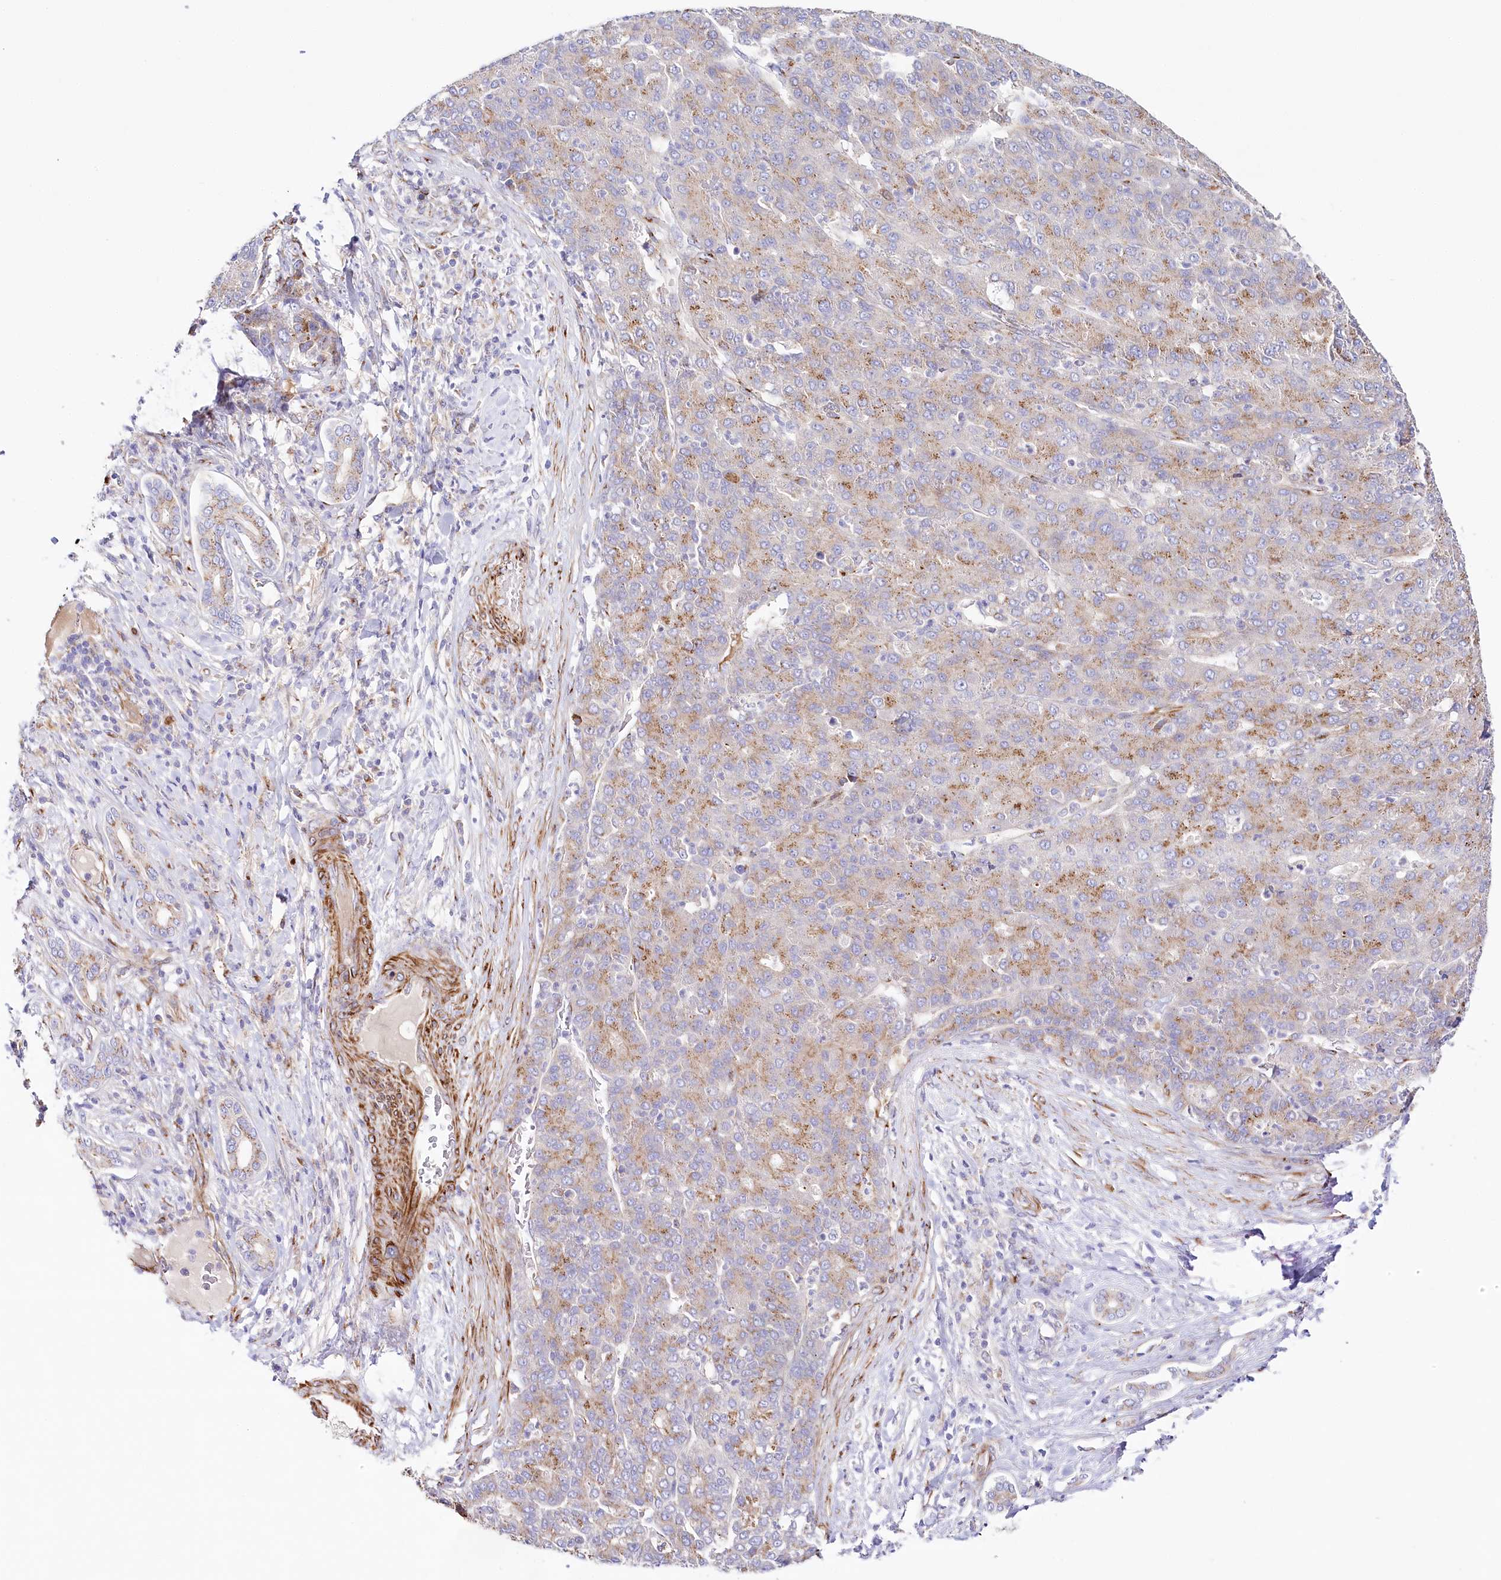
{"staining": {"intensity": "moderate", "quantity": "25%-75%", "location": "cytoplasmic/membranous"}, "tissue": "liver cancer", "cell_type": "Tumor cells", "image_type": "cancer", "snomed": [{"axis": "morphology", "description": "Carcinoma, Hepatocellular, NOS"}, {"axis": "topography", "description": "Liver"}], "caption": "DAB (3,3'-diaminobenzidine) immunohistochemical staining of liver cancer reveals moderate cytoplasmic/membranous protein staining in about 25%-75% of tumor cells. (IHC, brightfield microscopy, high magnification).", "gene": "ABRAXAS2", "patient": {"sex": "male", "age": 65}}